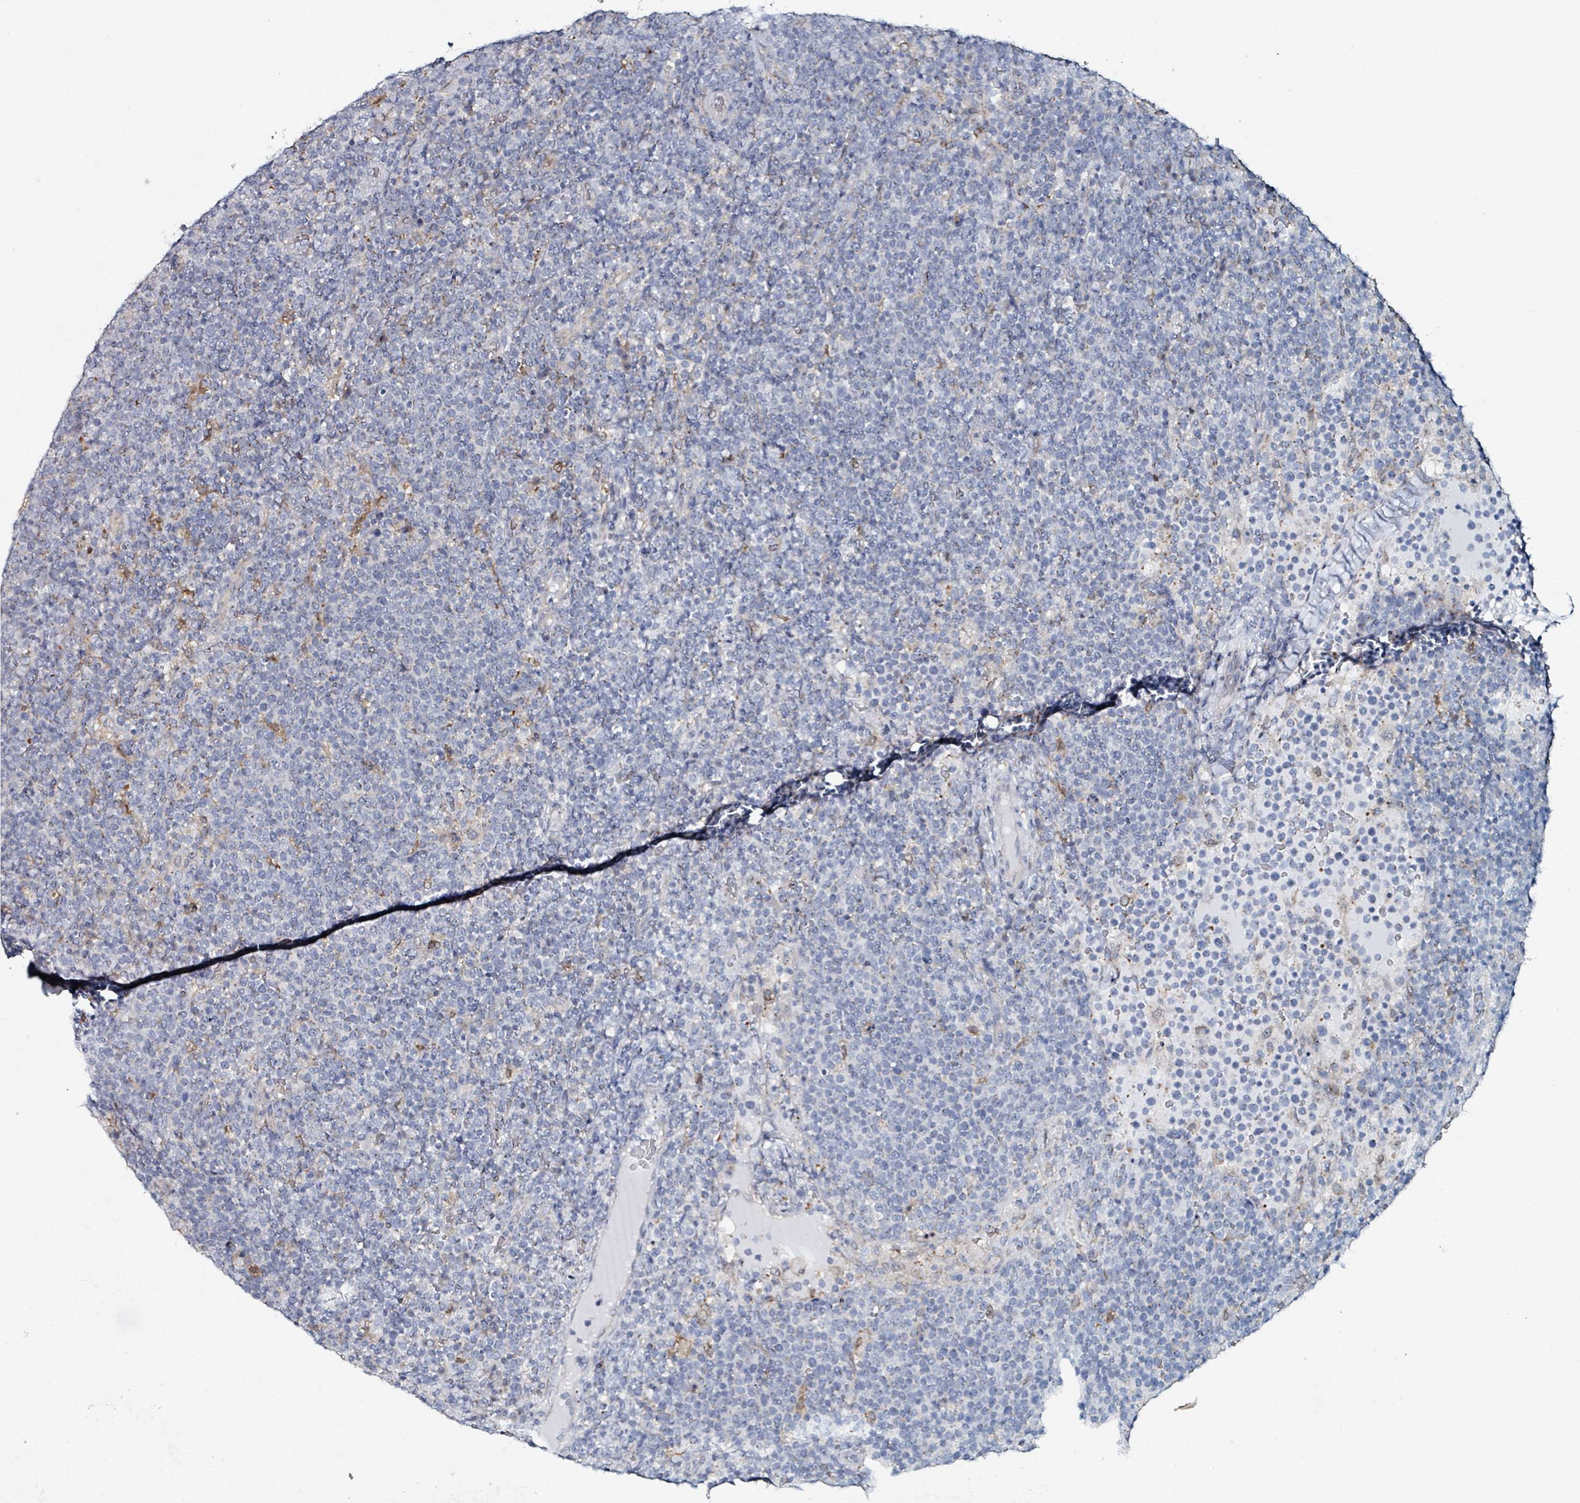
{"staining": {"intensity": "negative", "quantity": "none", "location": "none"}, "tissue": "lymphoma", "cell_type": "Tumor cells", "image_type": "cancer", "snomed": [{"axis": "morphology", "description": "Malignant lymphoma, non-Hodgkin's type, High grade"}, {"axis": "topography", "description": "Lymph node"}], "caption": "Immunohistochemical staining of high-grade malignant lymphoma, non-Hodgkin's type demonstrates no significant positivity in tumor cells.", "gene": "B3GAT3", "patient": {"sex": "male", "age": 61}}